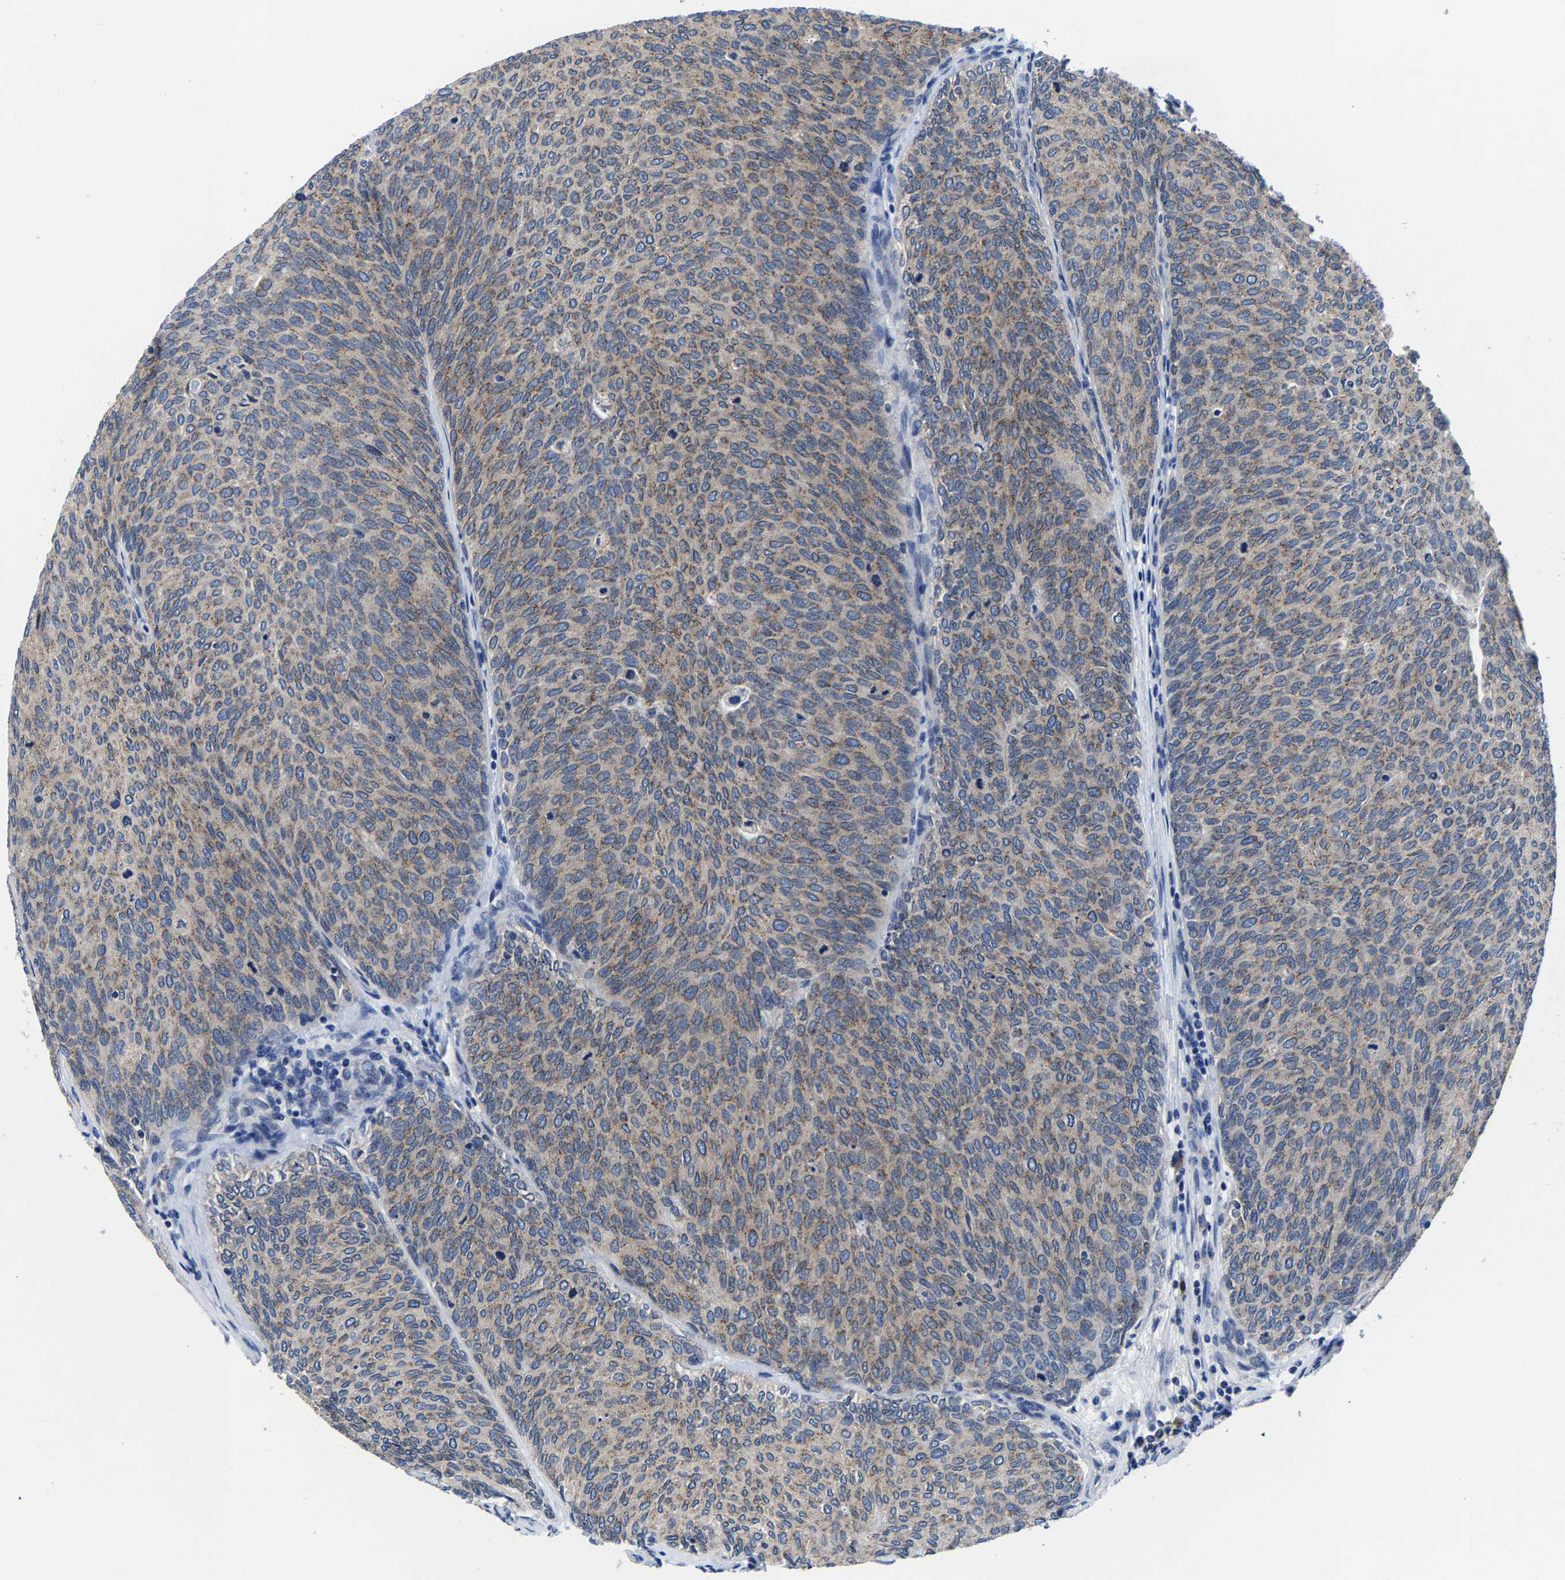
{"staining": {"intensity": "moderate", "quantity": ">75%", "location": "cytoplasmic/membranous"}, "tissue": "urothelial cancer", "cell_type": "Tumor cells", "image_type": "cancer", "snomed": [{"axis": "morphology", "description": "Urothelial carcinoma, Low grade"}, {"axis": "topography", "description": "Urinary bladder"}], "caption": "Immunohistochemical staining of human urothelial carcinoma (low-grade) exhibits moderate cytoplasmic/membranous protein staining in approximately >75% of tumor cells.", "gene": "EBAG9", "patient": {"sex": "female", "age": 79}}